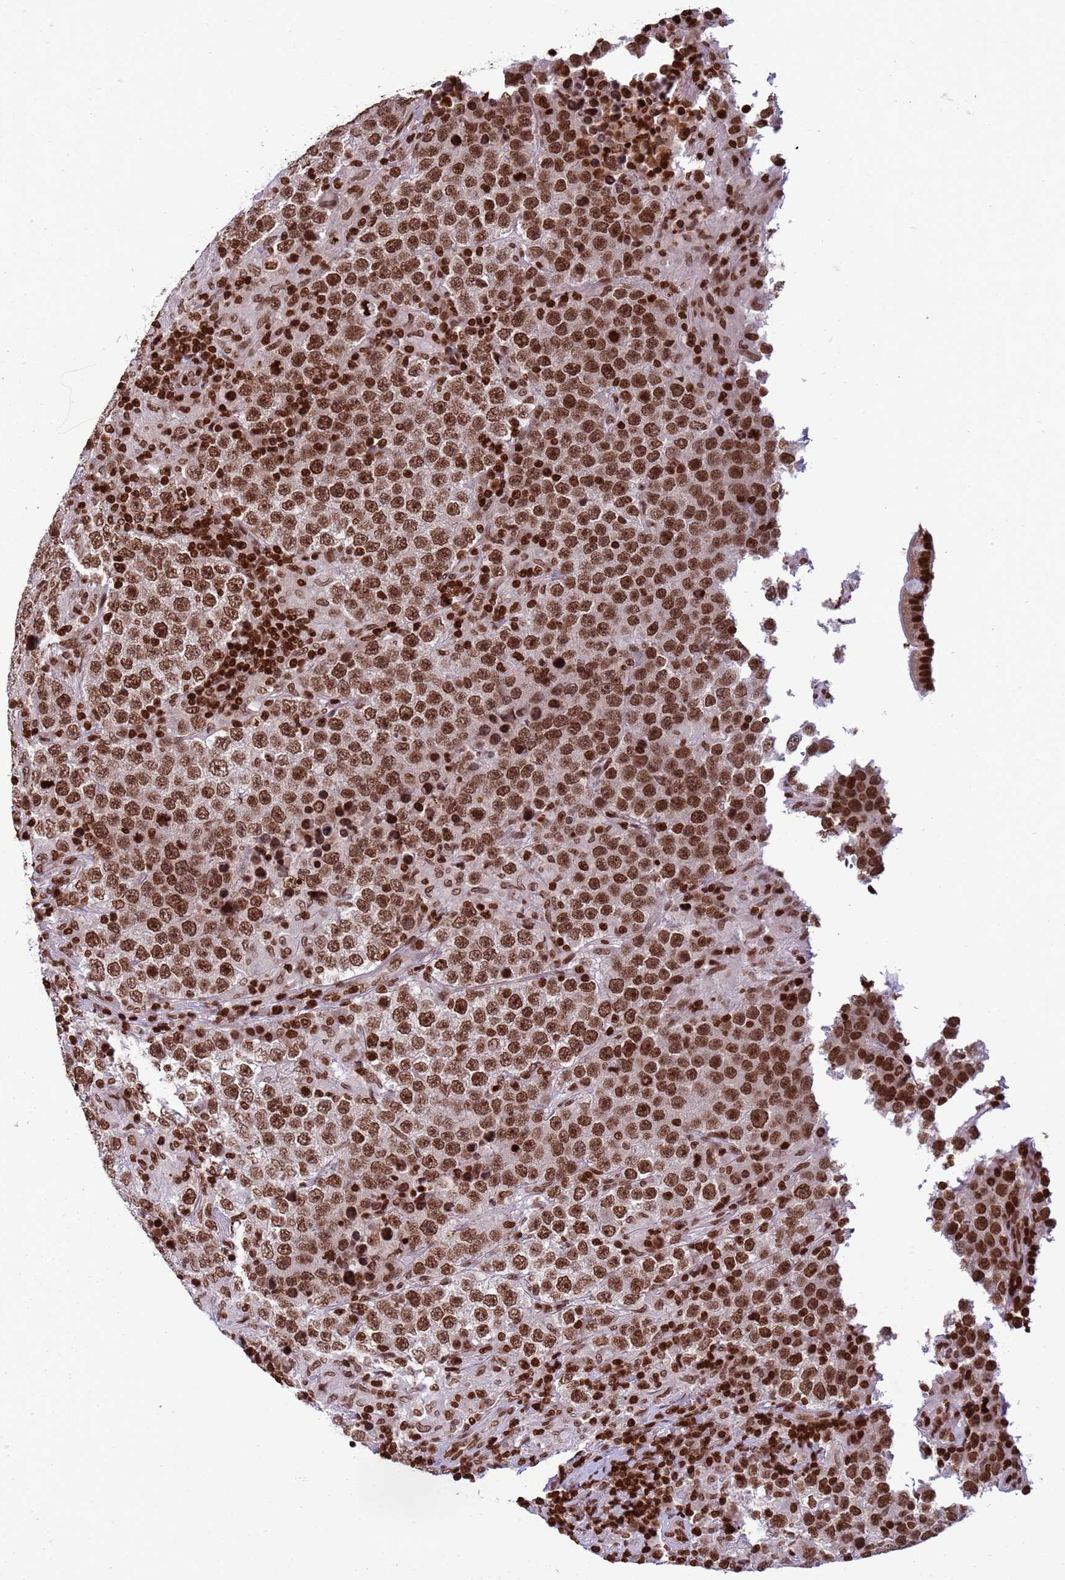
{"staining": {"intensity": "strong", "quantity": ">75%", "location": "nuclear"}, "tissue": "testis cancer", "cell_type": "Tumor cells", "image_type": "cancer", "snomed": [{"axis": "morphology", "description": "Normal tissue, NOS"}, {"axis": "morphology", "description": "Urothelial carcinoma, High grade"}, {"axis": "morphology", "description": "Seminoma, NOS"}, {"axis": "morphology", "description": "Carcinoma, Embryonal, NOS"}, {"axis": "topography", "description": "Urinary bladder"}, {"axis": "topography", "description": "Testis"}], "caption": "This histopathology image demonstrates immunohistochemistry staining of testis cancer (embryonal carcinoma), with high strong nuclear staining in approximately >75% of tumor cells.", "gene": "H3-3B", "patient": {"sex": "male", "age": 41}}